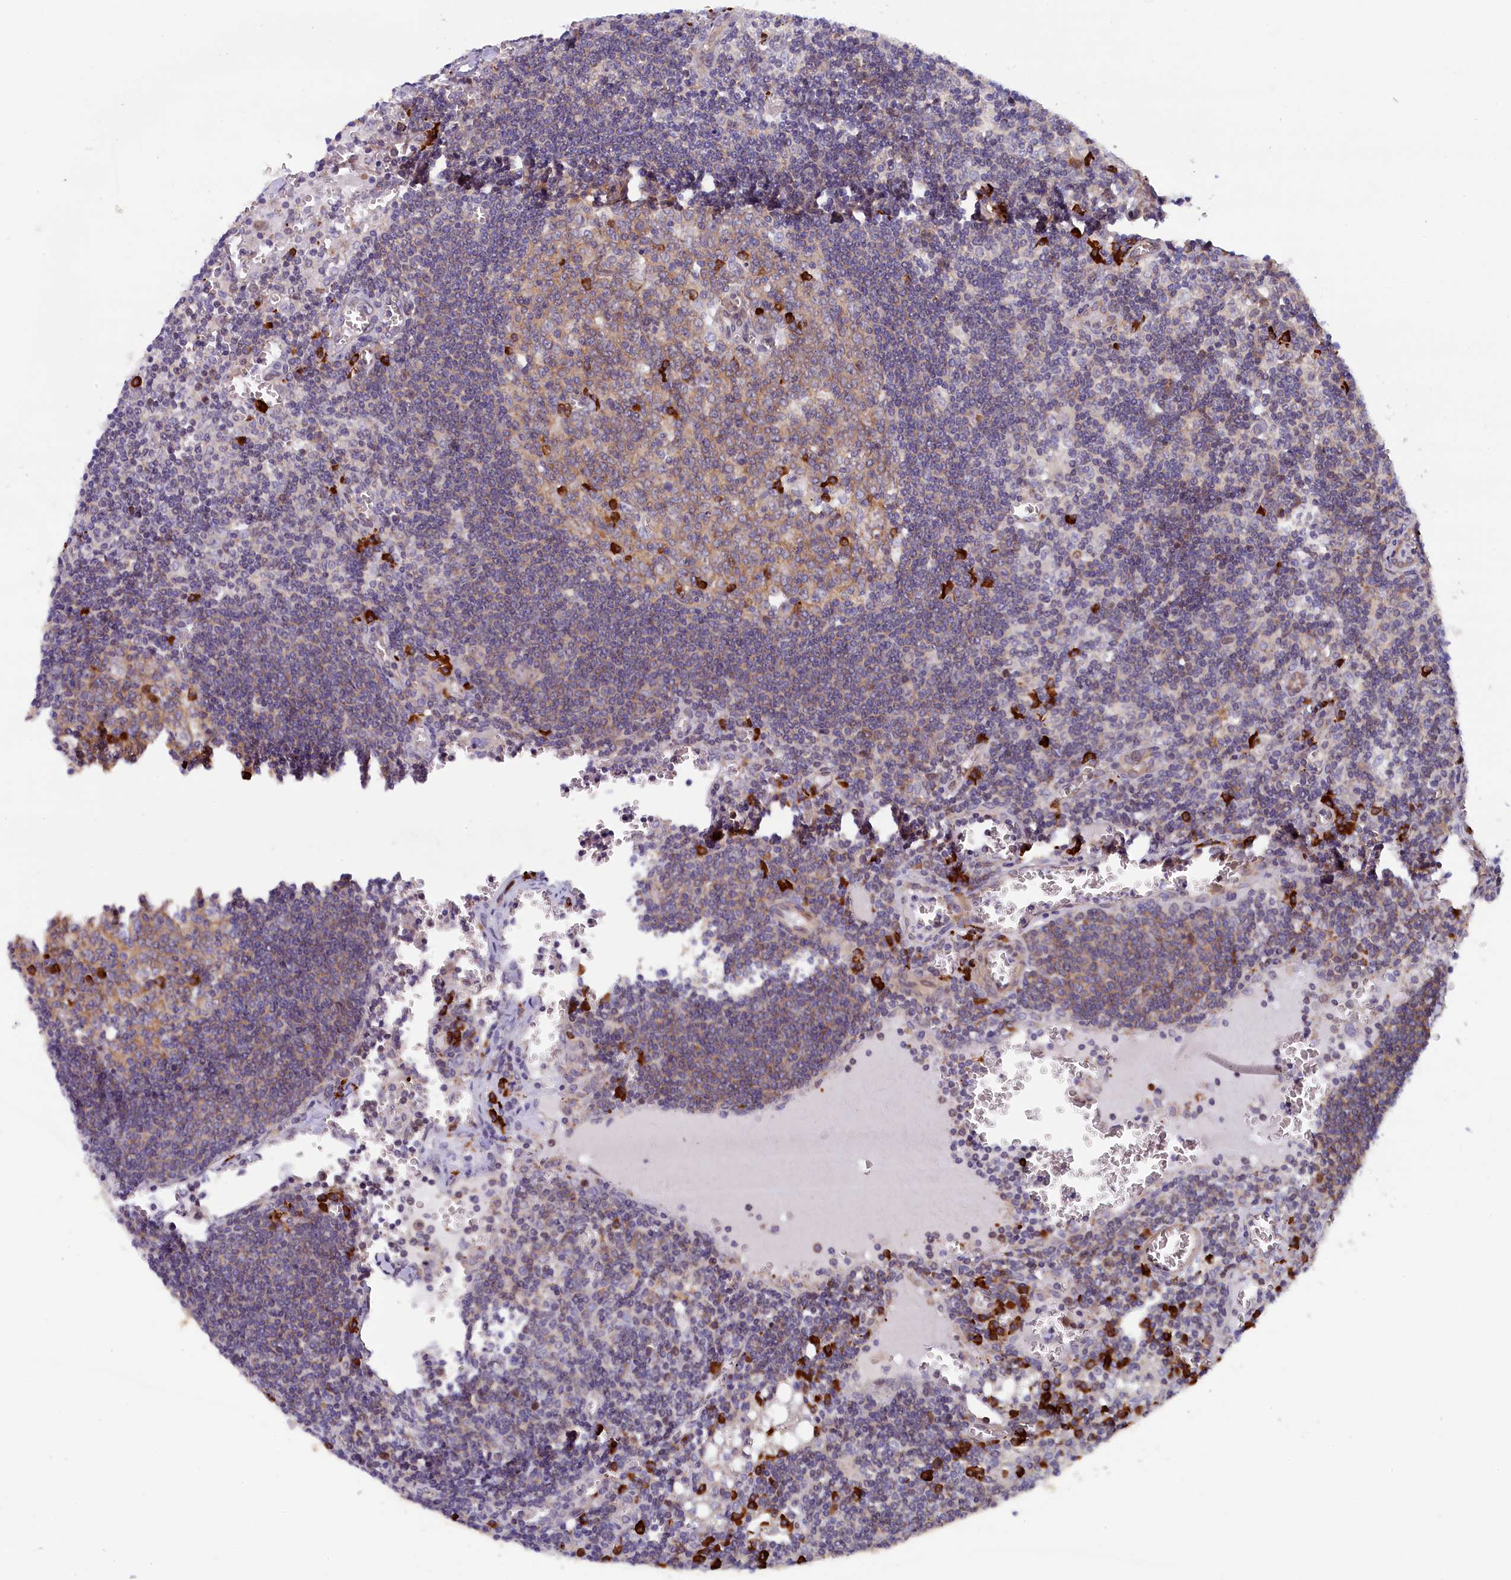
{"staining": {"intensity": "strong", "quantity": "<25%", "location": "cytoplasmic/membranous"}, "tissue": "lymph node", "cell_type": "Germinal center cells", "image_type": "normal", "snomed": [{"axis": "morphology", "description": "Normal tissue, NOS"}, {"axis": "topography", "description": "Lymph node"}], "caption": "About <25% of germinal center cells in unremarkable human lymph node reveal strong cytoplasmic/membranous protein staining as visualized by brown immunohistochemical staining.", "gene": "JPT2", "patient": {"sex": "female", "age": 73}}